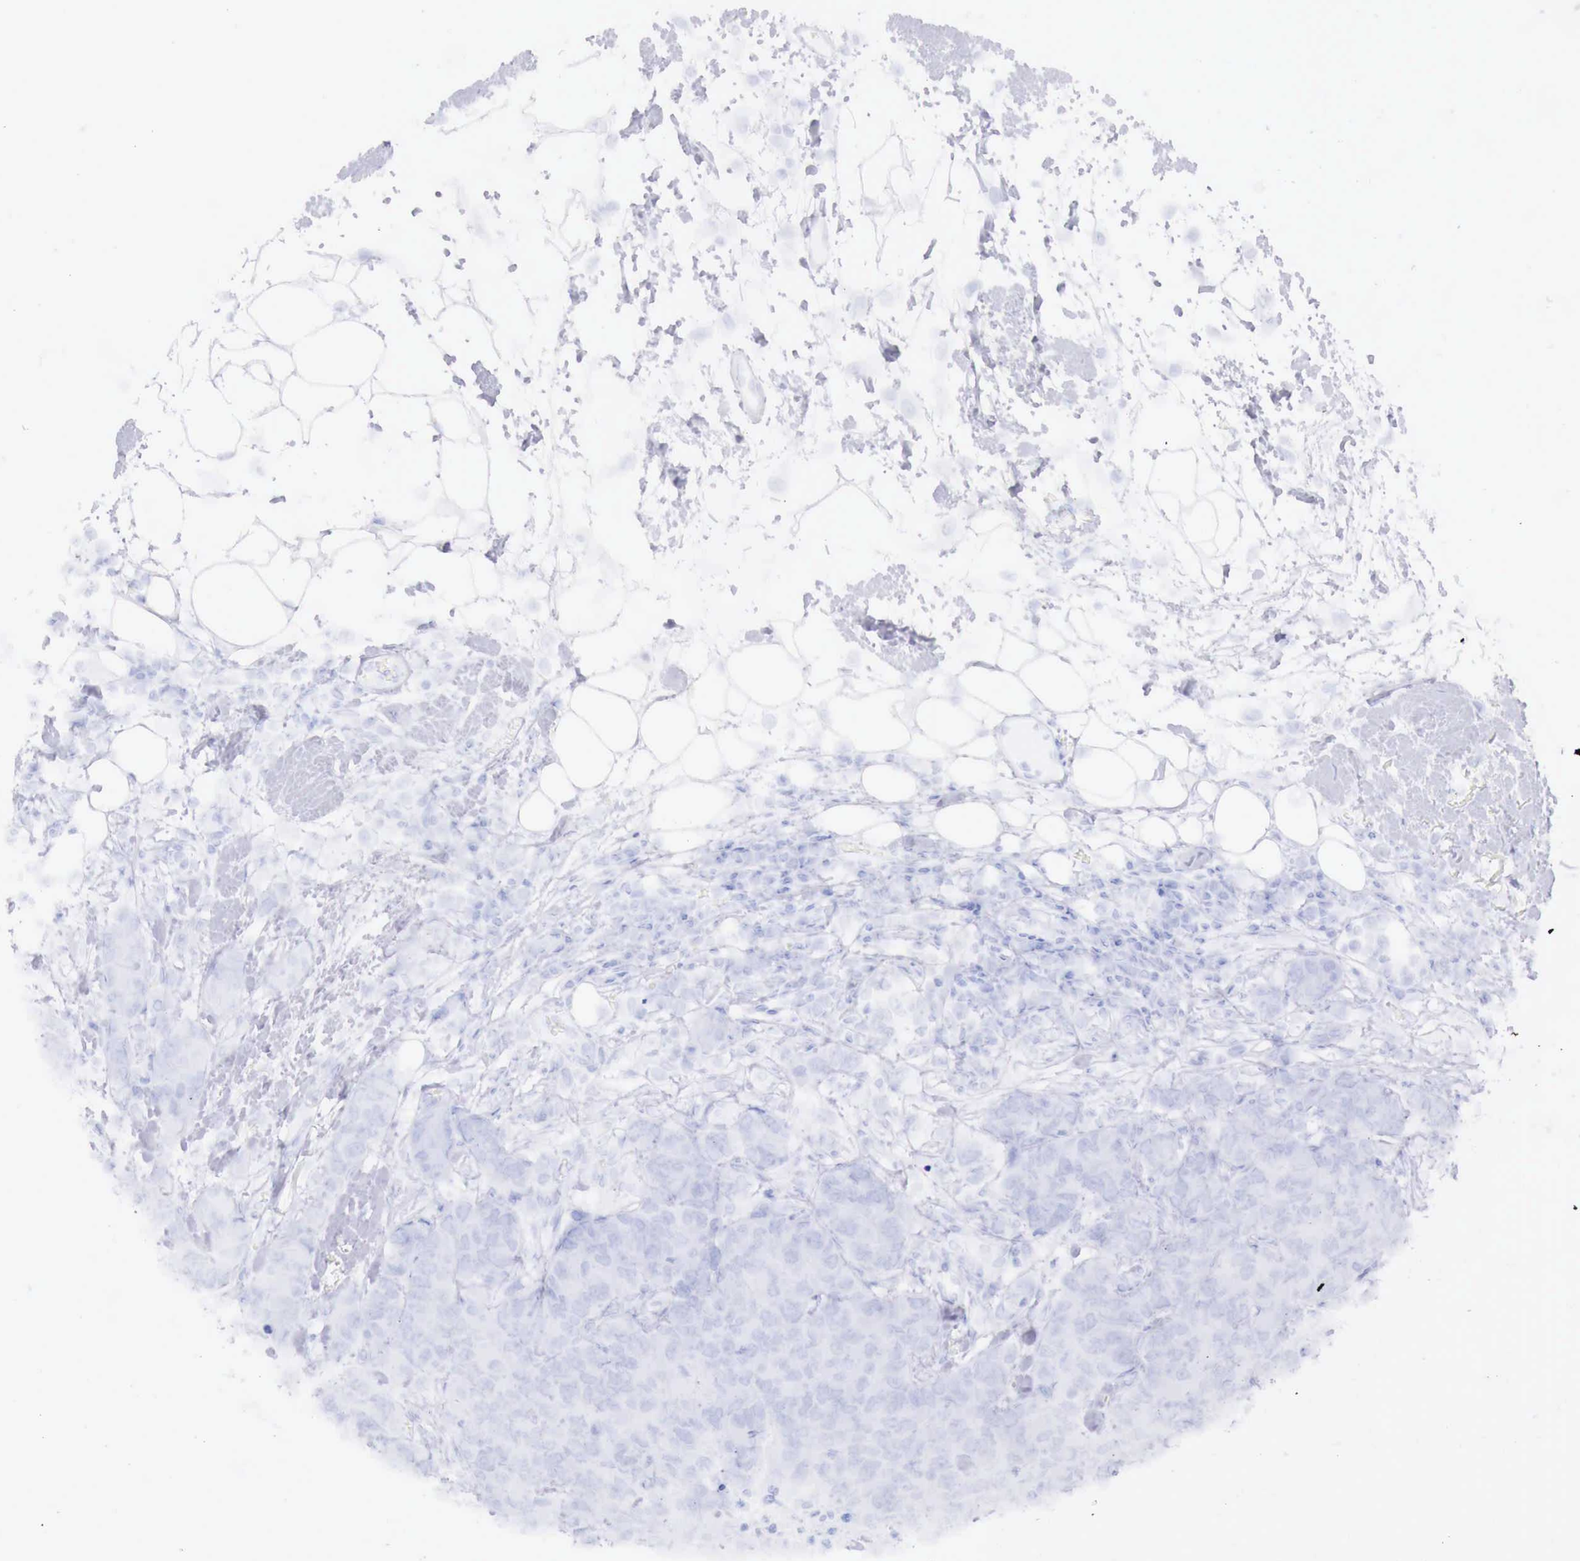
{"staining": {"intensity": "negative", "quantity": "none", "location": "none"}, "tissue": "breast cancer", "cell_type": "Tumor cells", "image_type": "cancer", "snomed": [{"axis": "morphology", "description": "Duct carcinoma"}, {"axis": "topography", "description": "Breast"}], "caption": "Image shows no protein positivity in tumor cells of intraductal carcinoma (breast) tissue. The staining was performed using DAB to visualize the protein expression in brown, while the nuclei were stained in blue with hematoxylin (Magnification: 20x).", "gene": "INHA", "patient": {"sex": "female", "age": 91}}